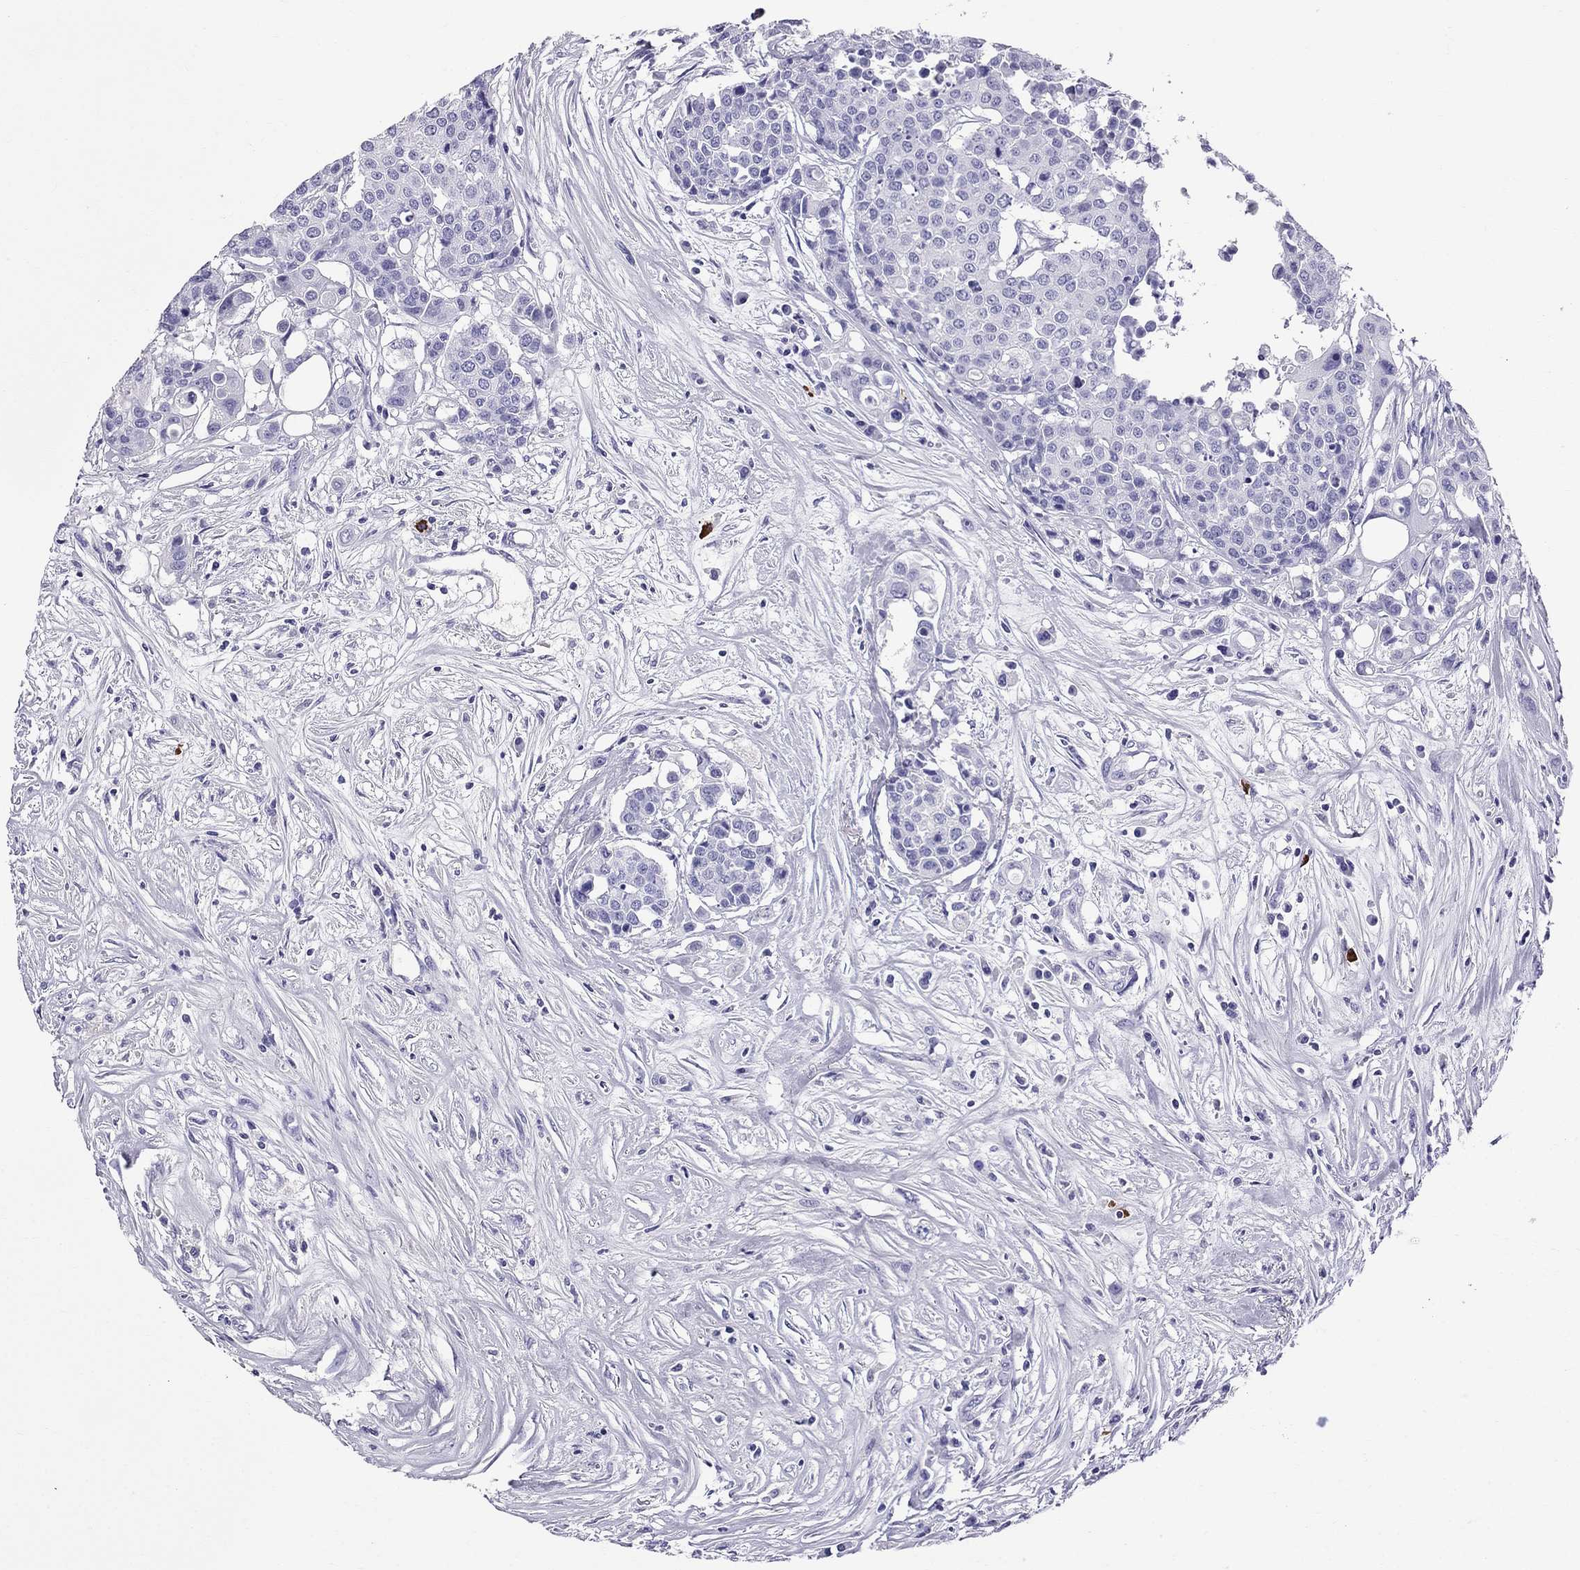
{"staining": {"intensity": "negative", "quantity": "none", "location": "none"}, "tissue": "carcinoid", "cell_type": "Tumor cells", "image_type": "cancer", "snomed": [{"axis": "morphology", "description": "Carcinoid, malignant, NOS"}, {"axis": "topography", "description": "Colon"}], "caption": "Tumor cells are negative for brown protein staining in carcinoid.", "gene": "SCART1", "patient": {"sex": "male", "age": 81}}